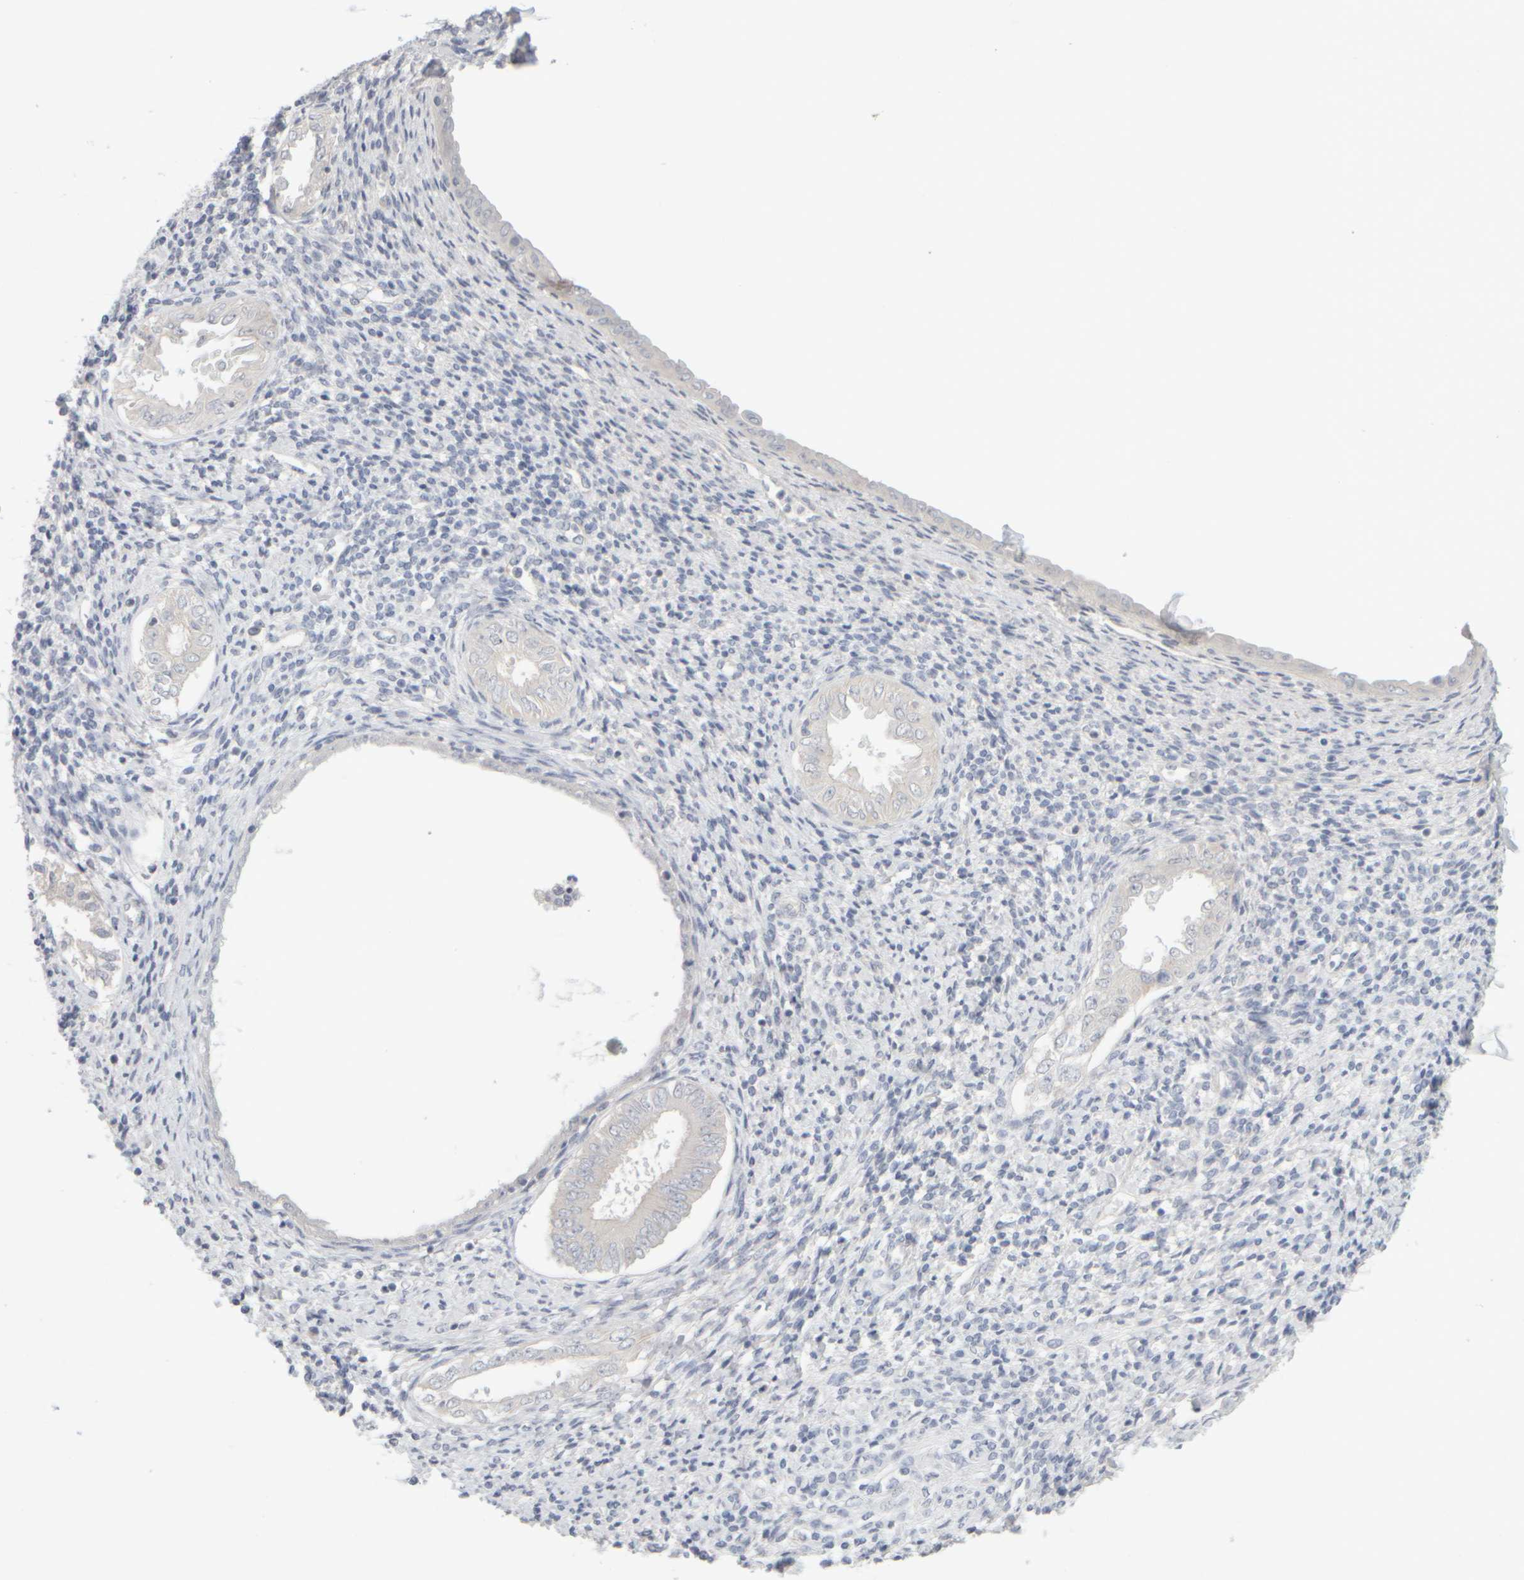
{"staining": {"intensity": "negative", "quantity": "none", "location": "none"}, "tissue": "endometrium", "cell_type": "Cells in endometrial stroma", "image_type": "normal", "snomed": [{"axis": "morphology", "description": "Normal tissue, NOS"}, {"axis": "topography", "description": "Endometrium"}], "caption": "The micrograph demonstrates no staining of cells in endometrial stroma in benign endometrium. The staining was performed using DAB (3,3'-diaminobenzidine) to visualize the protein expression in brown, while the nuclei were stained in blue with hematoxylin (Magnification: 20x).", "gene": "GOPC", "patient": {"sex": "female", "age": 66}}